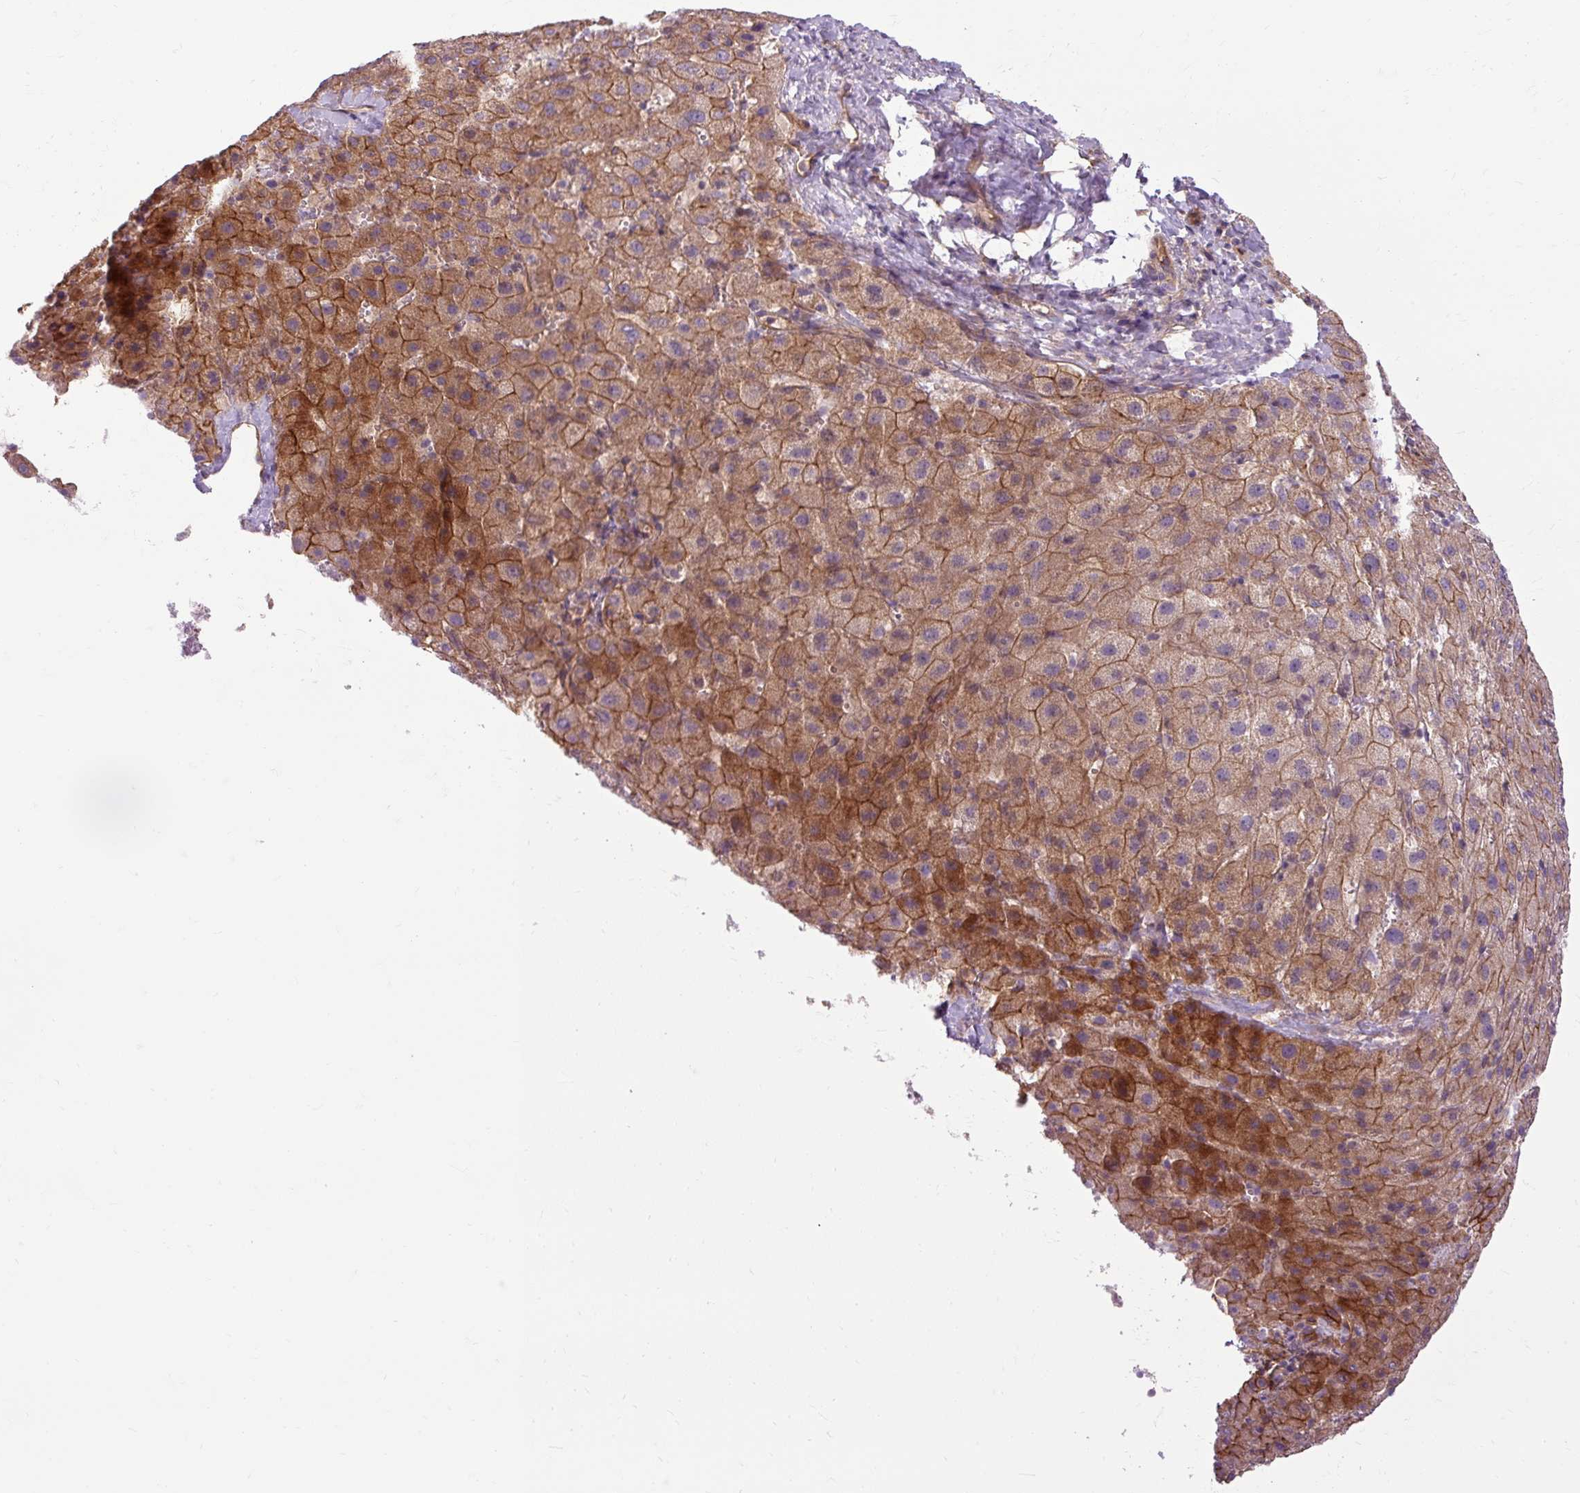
{"staining": {"intensity": "moderate", "quantity": "25%-75%", "location": "cytoplasmic/membranous"}, "tissue": "liver cancer", "cell_type": "Tumor cells", "image_type": "cancer", "snomed": [{"axis": "morphology", "description": "Carcinoma, Hepatocellular, NOS"}, {"axis": "topography", "description": "Liver"}], "caption": "The micrograph displays a brown stain indicating the presence of a protein in the cytoplasmic/membranous of tumor cells in liver cancer.", "gene": "CCDC93", "patient": {"sex": "female", "age": 58}}